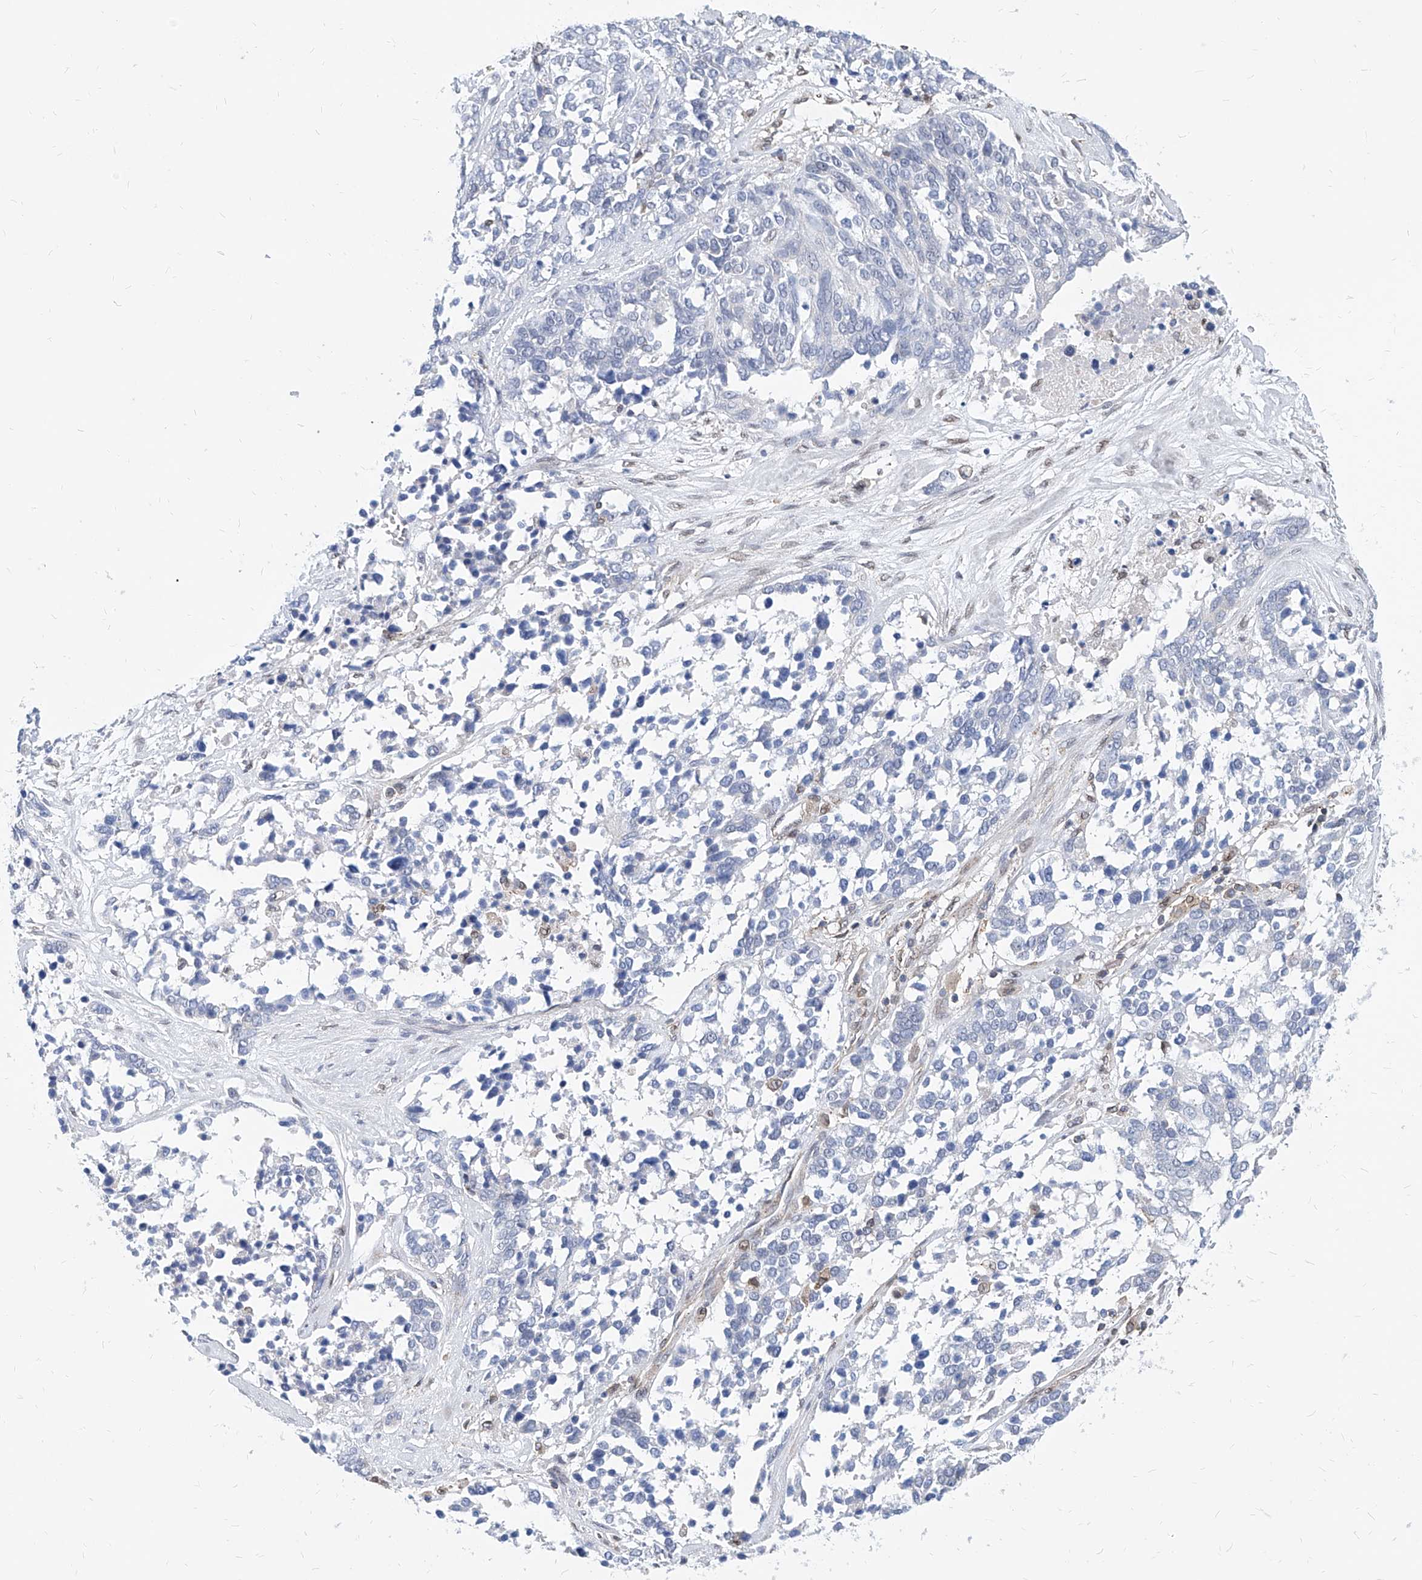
{"staining": {"intensity": "negative", "quantity": "none", "location": "none"}, "tissue": "ovarian cancer", "cell_type": "Tumor cells", "image_type": "cancer", "snomed": [{"axis": "morphology", "description": "Cystadenocarcinoma, serous, NOS"}, {"axis": "topography", "description": "Ovary"}], "caption": "The image exhibits no staining of tumor cells in ovarian cancer.", "gene": "MX2", "patient": {"sex": "female", "age": 44}}